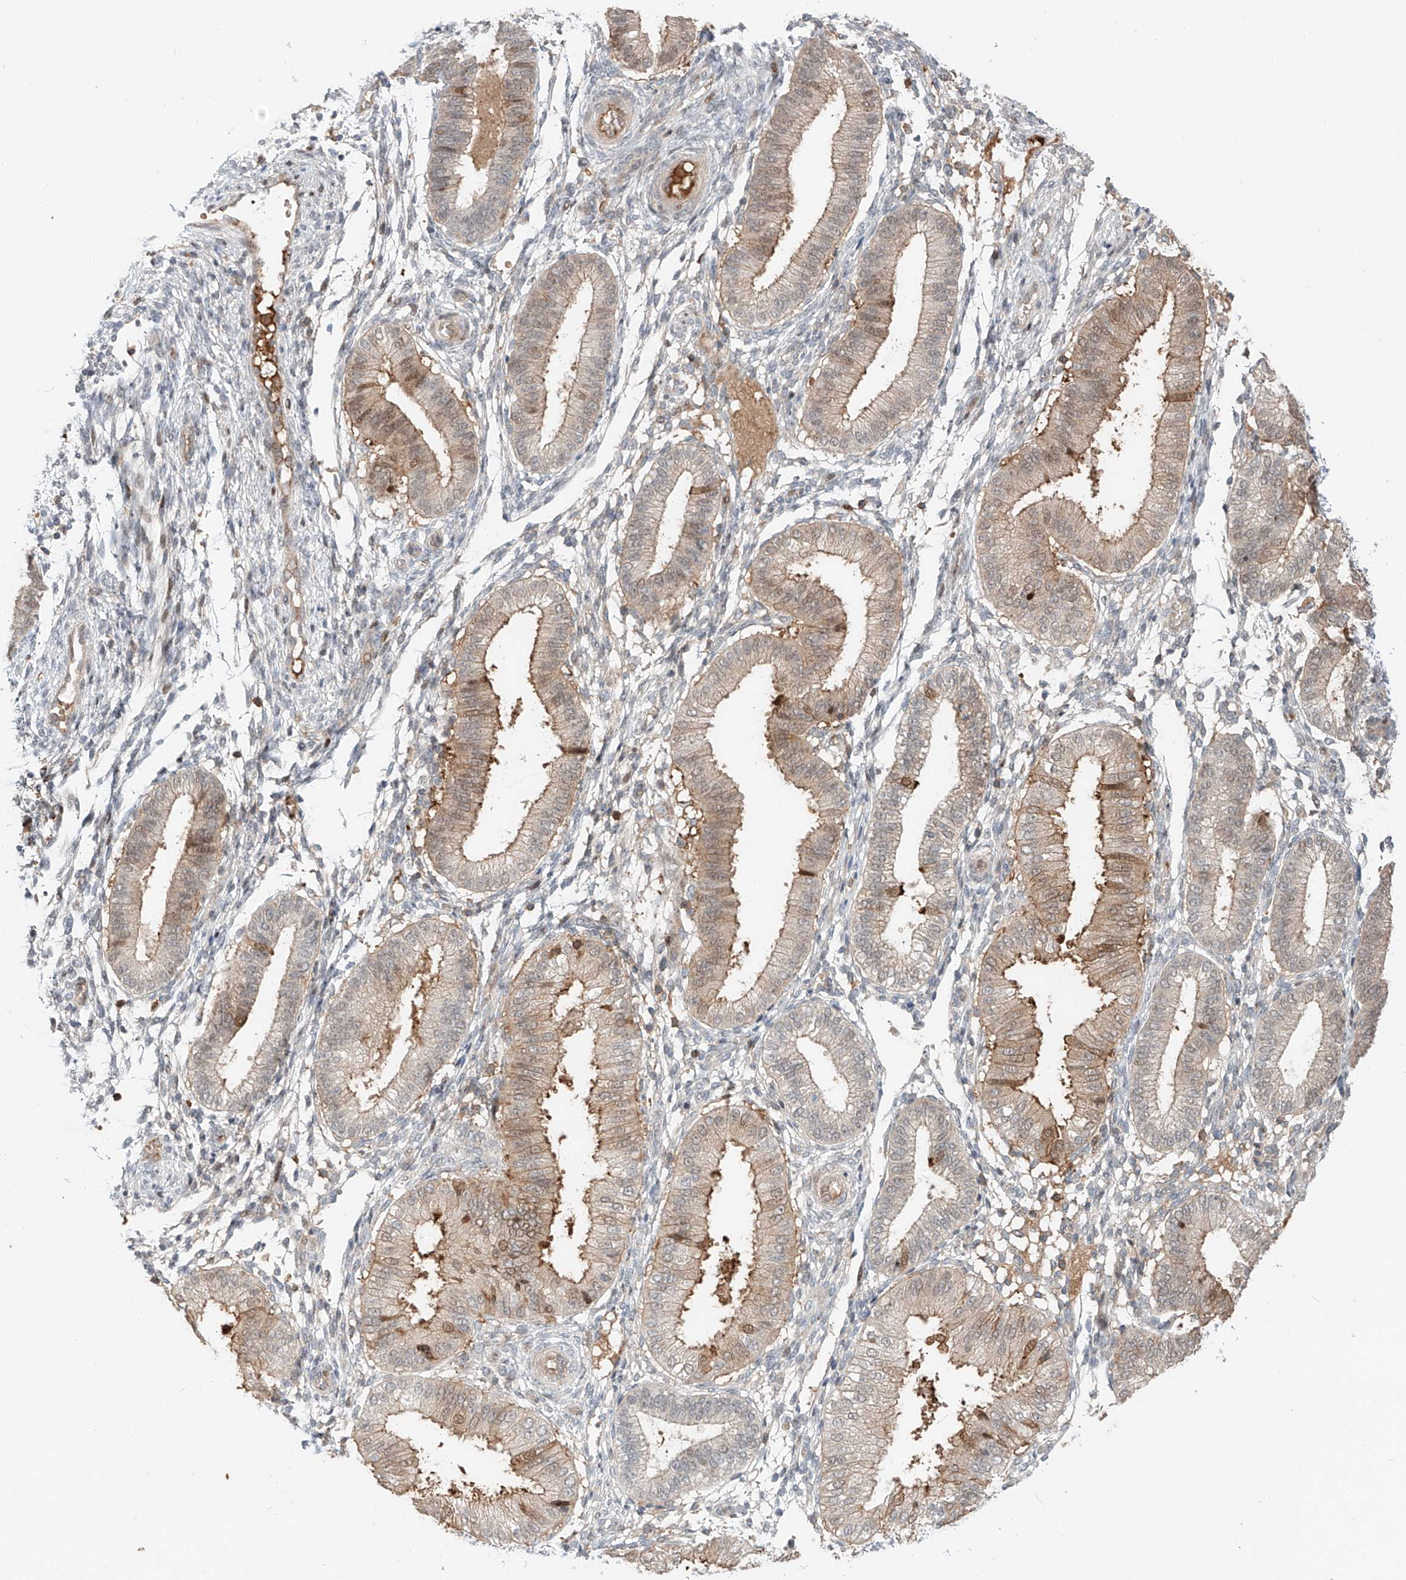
{"staining": {"intensity": "negative", "quantity": "none", "location": "none"}, "tissue": "endometrium", "cell_type": "Cells in endometrial stroma", "image_type": "normal", "snomed": [{"axis": "morphology", "description": "Normal tissue, NOS"}, {"axis": "topography", "description": "Endometrium"}], "caption": "This micrograph is of normal endometrium stained with IHC to label a protein in brown with the nuclei are counter-stained blue. There is no expression in cells in endometrial stroma.", "gene": "CEP162", "patient": {"sex": "female", "age": 39}}